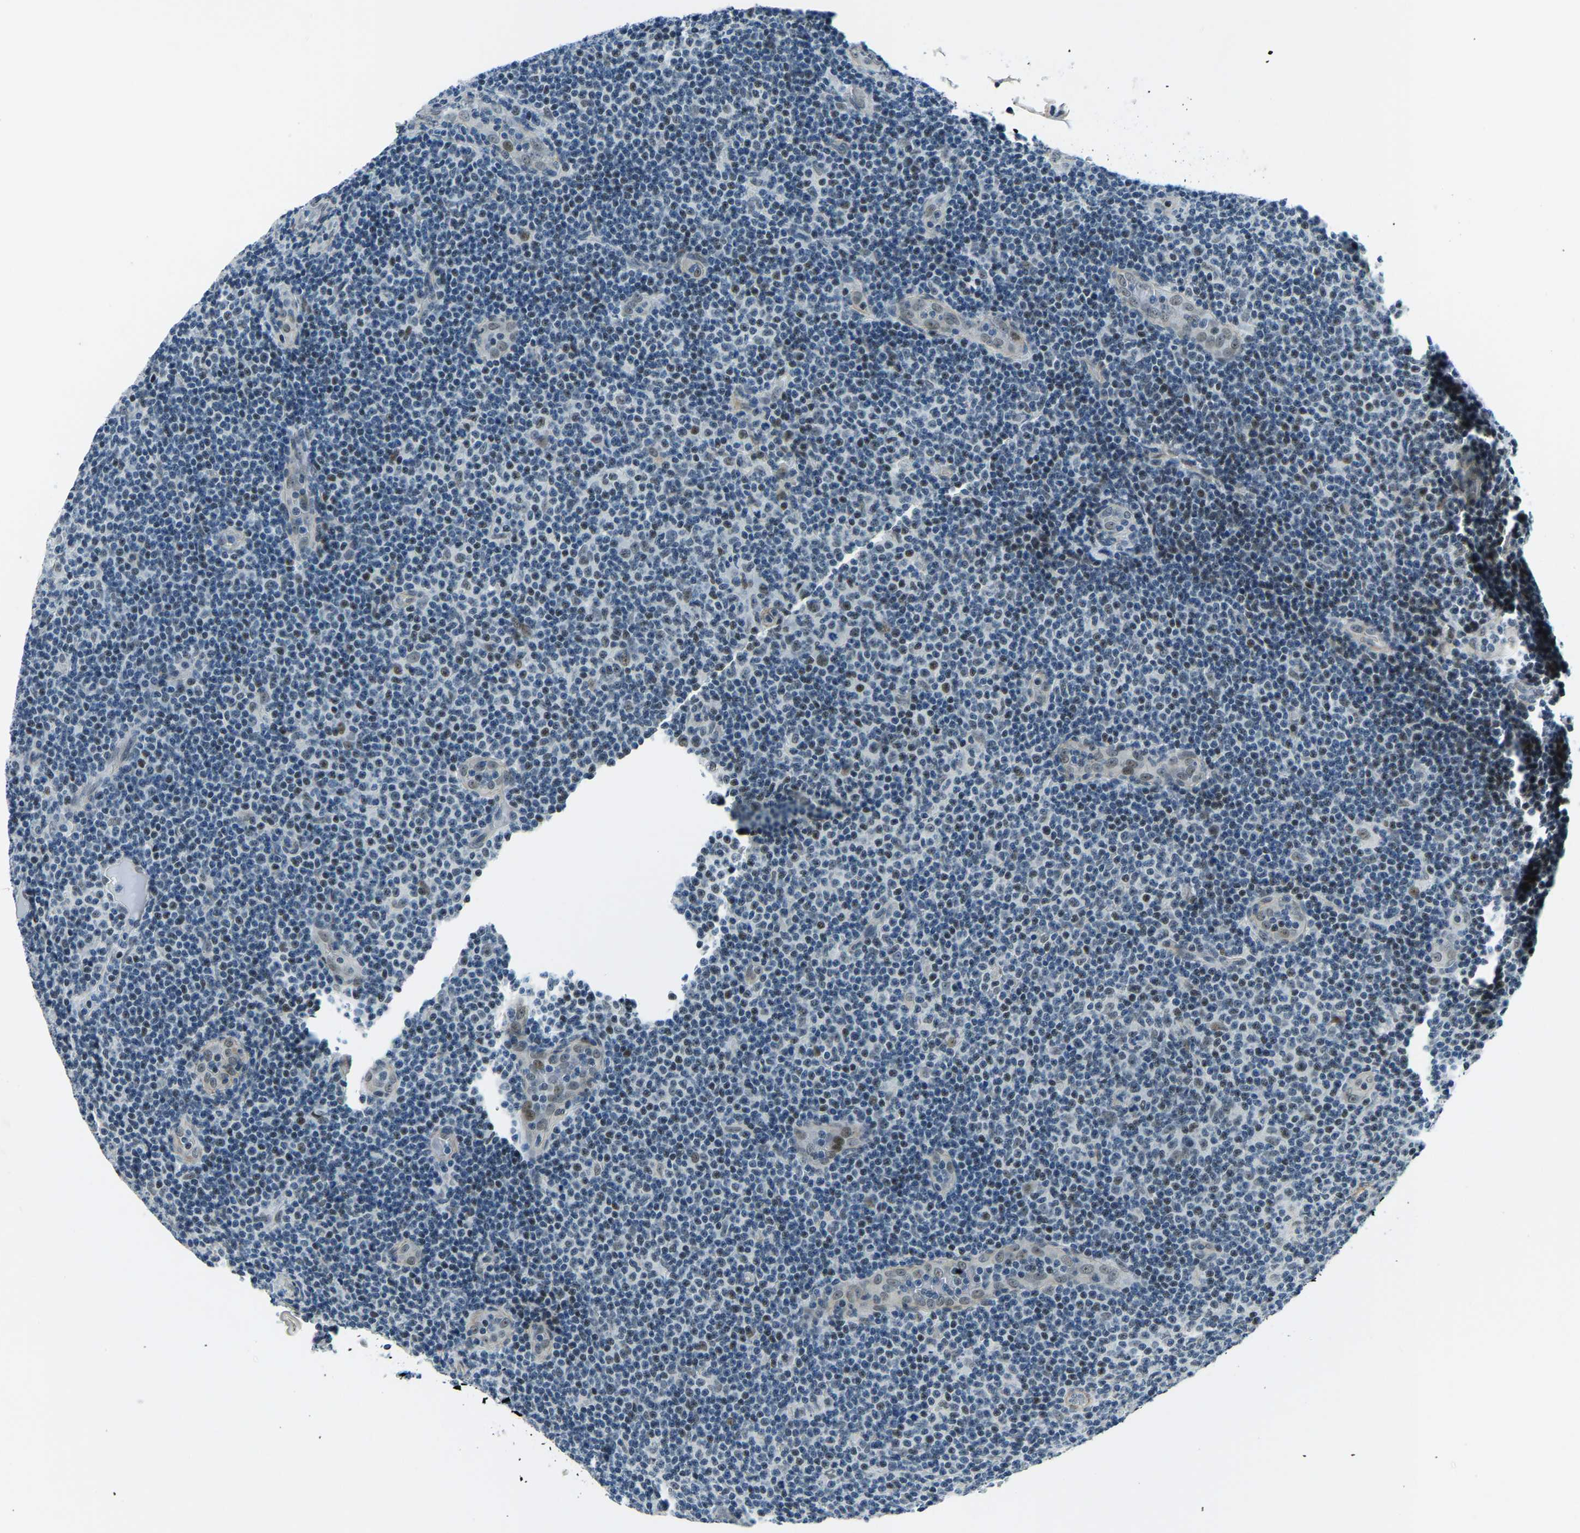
{"staining": {"intensity": "moderate", "quantity": "<25%", "location": "nuclear"}, "tissue": "lymphoma", "cell_type": "Tumor cells", "image_type": "cancer", "snomed": [{"axis": "morphology", "description": "Malignant lymphoma, non-Hodgkin's type, Low grade"}, {"axis": "topography", "description": "Lymph node"}], "caption": "DAB immunohistochemical staining of low-grade malignant lymphoma, non-Hodgkin's type exhibits moderate nuclear protein positivity in about <25% of tumor cells. (Brightfield microscopy of DAB IHC at high magnification).", "gene": "PRCC", "patient": {"sex": "male", "age": 83}}